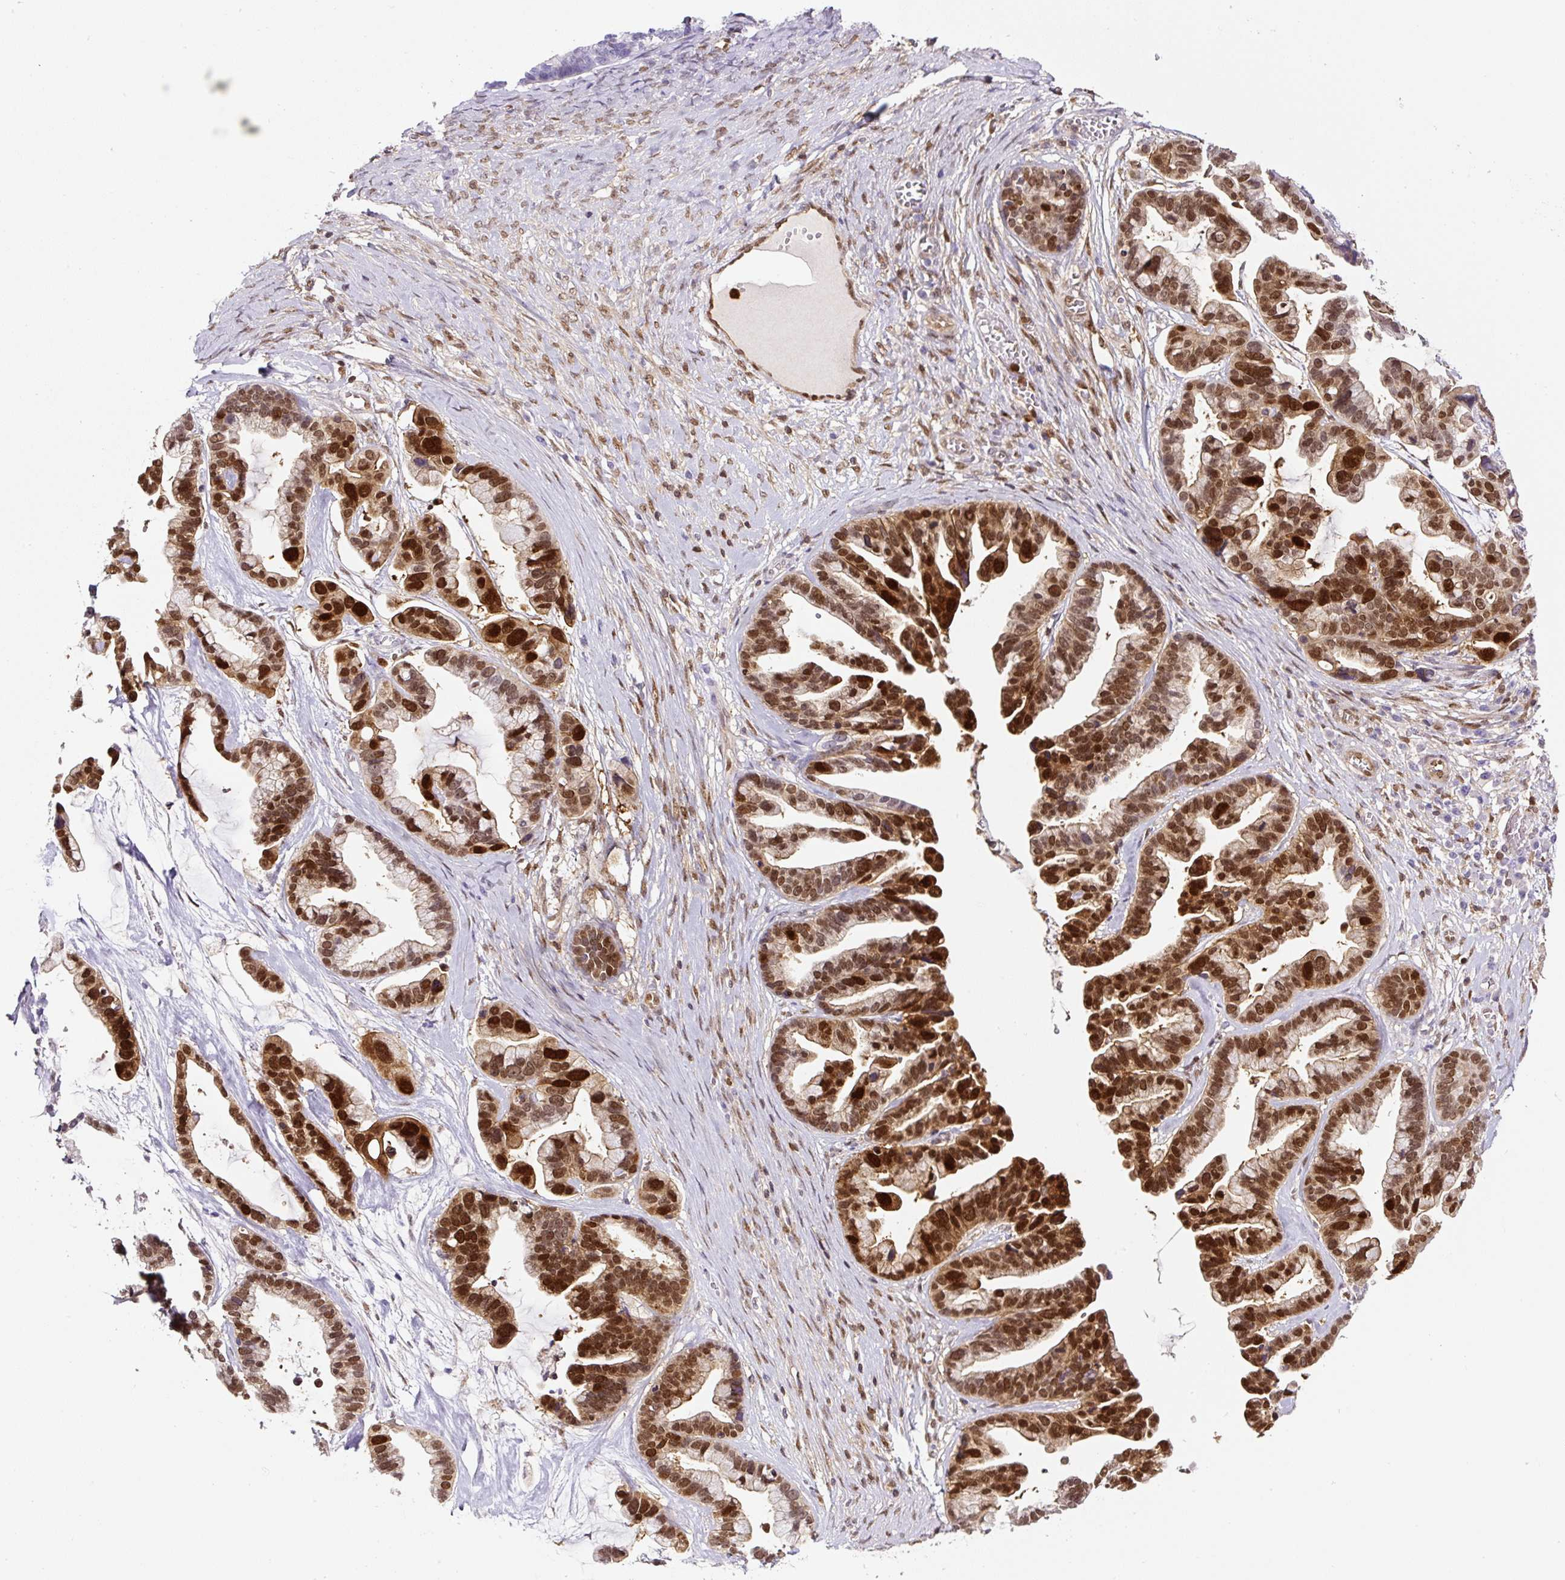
{"staining": {"intensity": "moderate", "quantity": "25%-75%", "location": "cytoplasmic/membranous,nuclear"}, "tissue": "ovarian cancer", "cell_type": "Tumor cells", "image_type": "cancer", "snomed": [{"axis": "morphology", "description": "Cystadenocarcinoma, serous, NOS"}, {"axis": "topography", "description": "Ovary"}], "caption": "Ovarian cancer (serous cystadenocarcinoma) tissue reveals moderate cytoplasmic/membranous and nuclear expression in about 25%-75% of tumor cells, visualized by immunohistochemistry.", "gene": "ANXA1", "patient": {"sex": "female", "age": 56}}